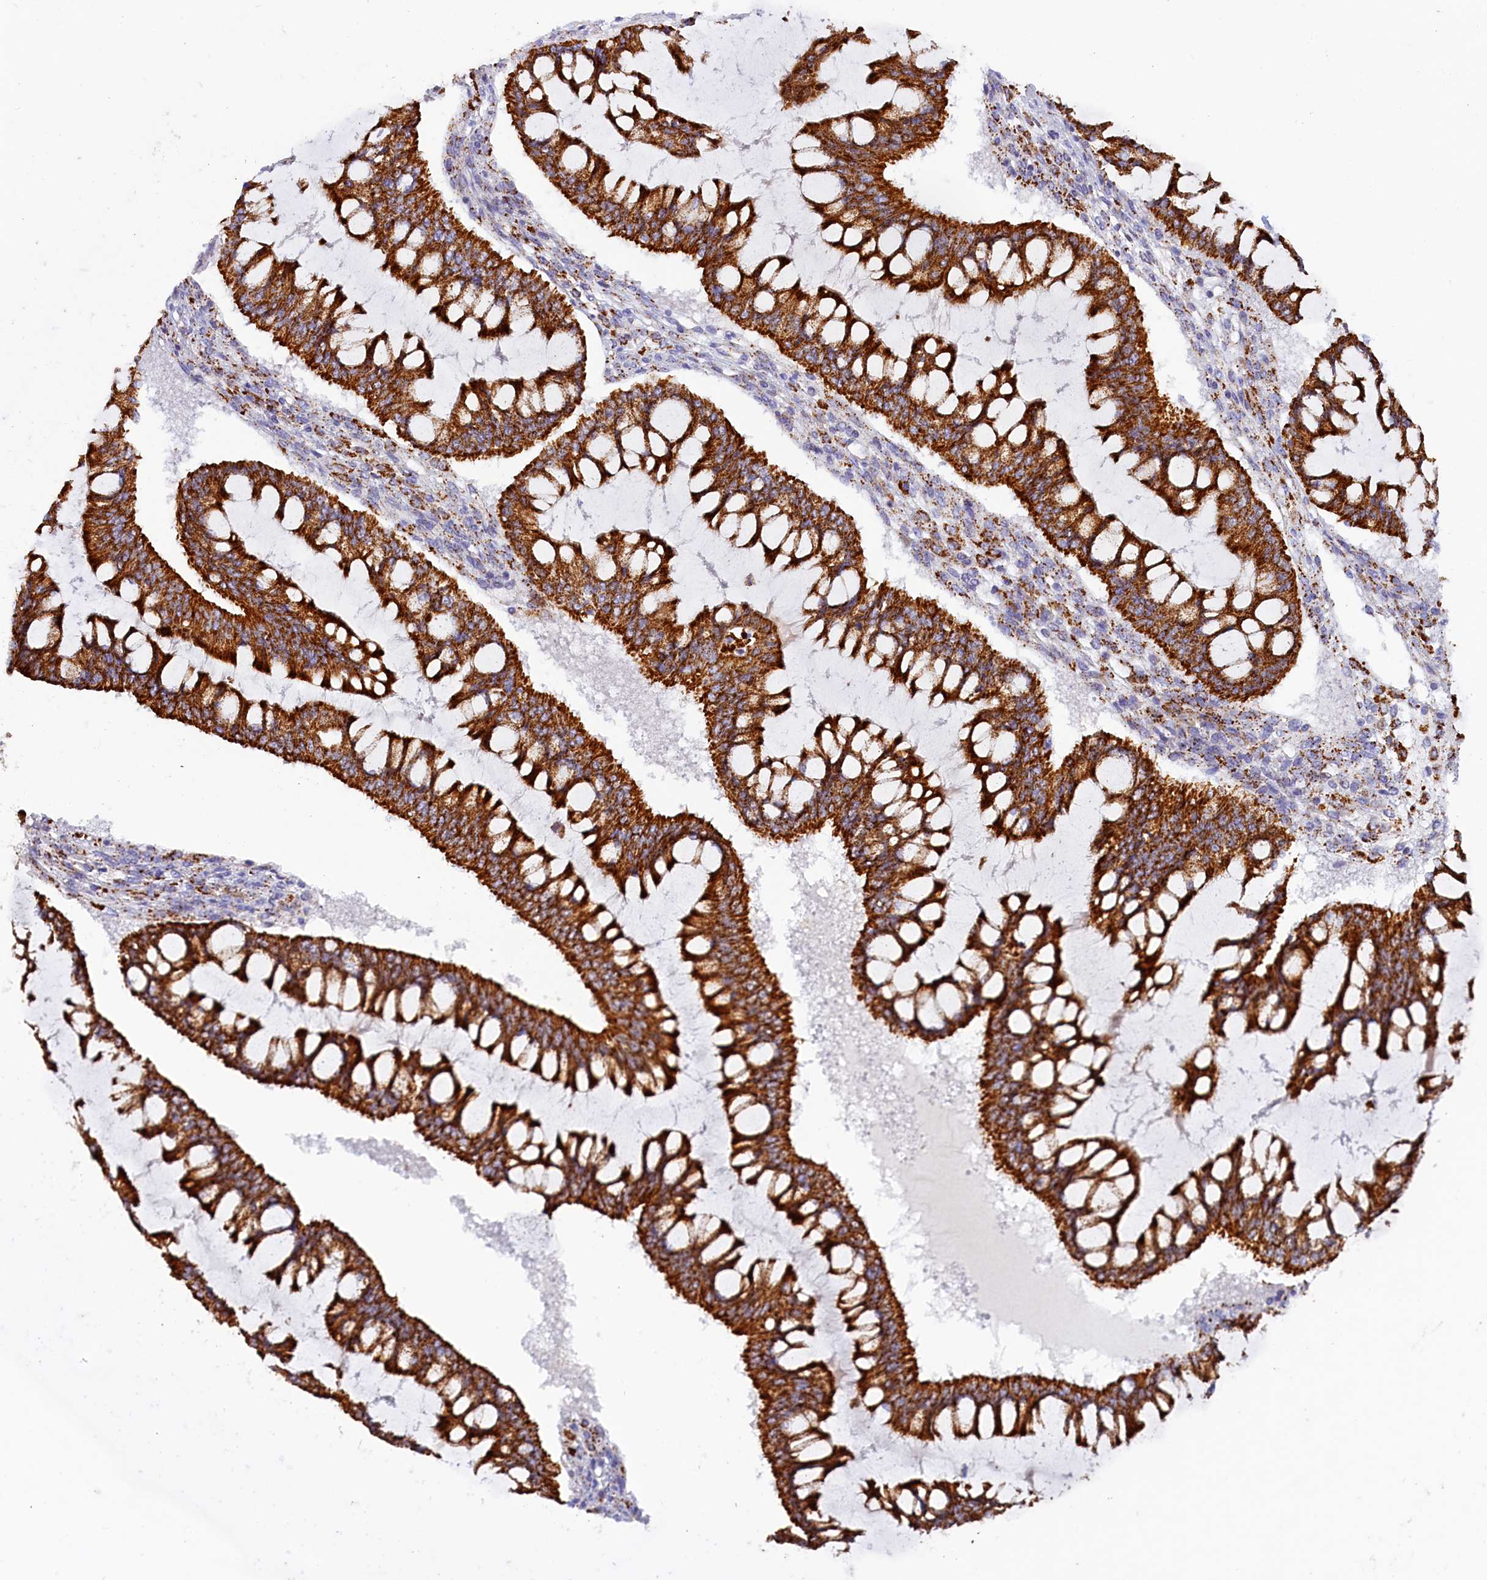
{"staining": {"intensity": "strong", "quantity": ">75%", "location": "cytoplasmic/membranous"}, "tissue": "ovarian cancer", "cell_type": "Tumor cells", "image_type": "cancer", "snomed": [{"axis": "morphology", "description": "Cystadenocarcinoma, mucinous, NOS"}, {"axis": "topography", "description": "Ovary"}], "caption": "About >75% of tumor cells in human mucinous cystadenocarcinoma (ovarian) display strong cytoplasmic/membranous protein expression as visualized by brown immunohistochemical staining.", "gene": "AKTIP", "patient": {"sex": "female", "age": 73}}